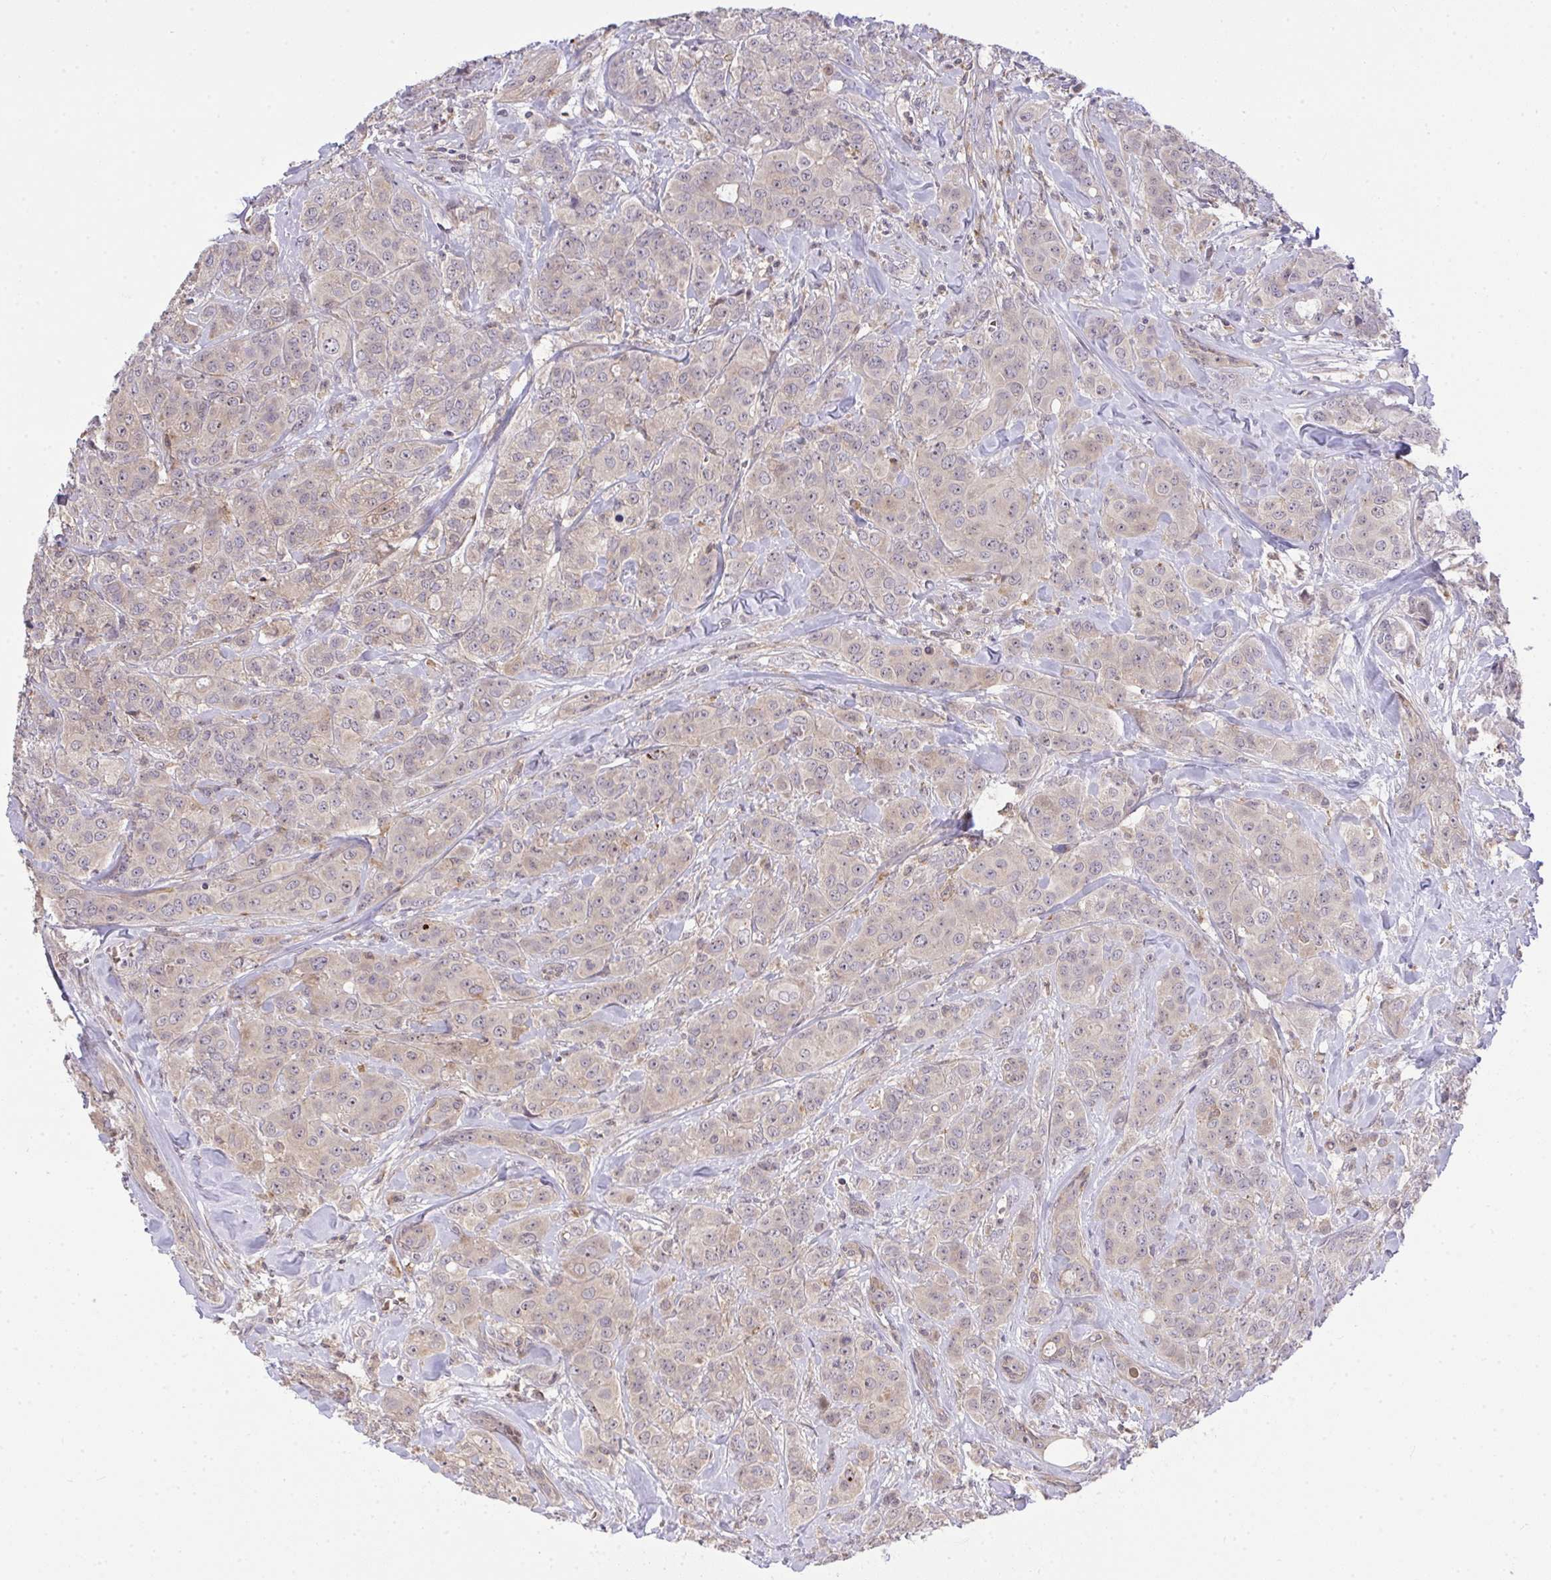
{"staining": {"intensity": "negative", "quantity": "none", "location": "none"}, "tissue": "breast cancer", "cell_type": "Tumor cells", "image_type": "cancer", "snomed": [{"axis": "morphology", "description": "Normal tissue, NOS"}, {"axis": "morphology", "description": "Duct carcinoma"}, {"axis": "topography", "description": "Breast"}], "caption": "An image of human breast intraductal carcinoma is negative for staining in tumor cells.", "gene": "SLC9A6", "patient": {"sex": "female", "age": 43}}